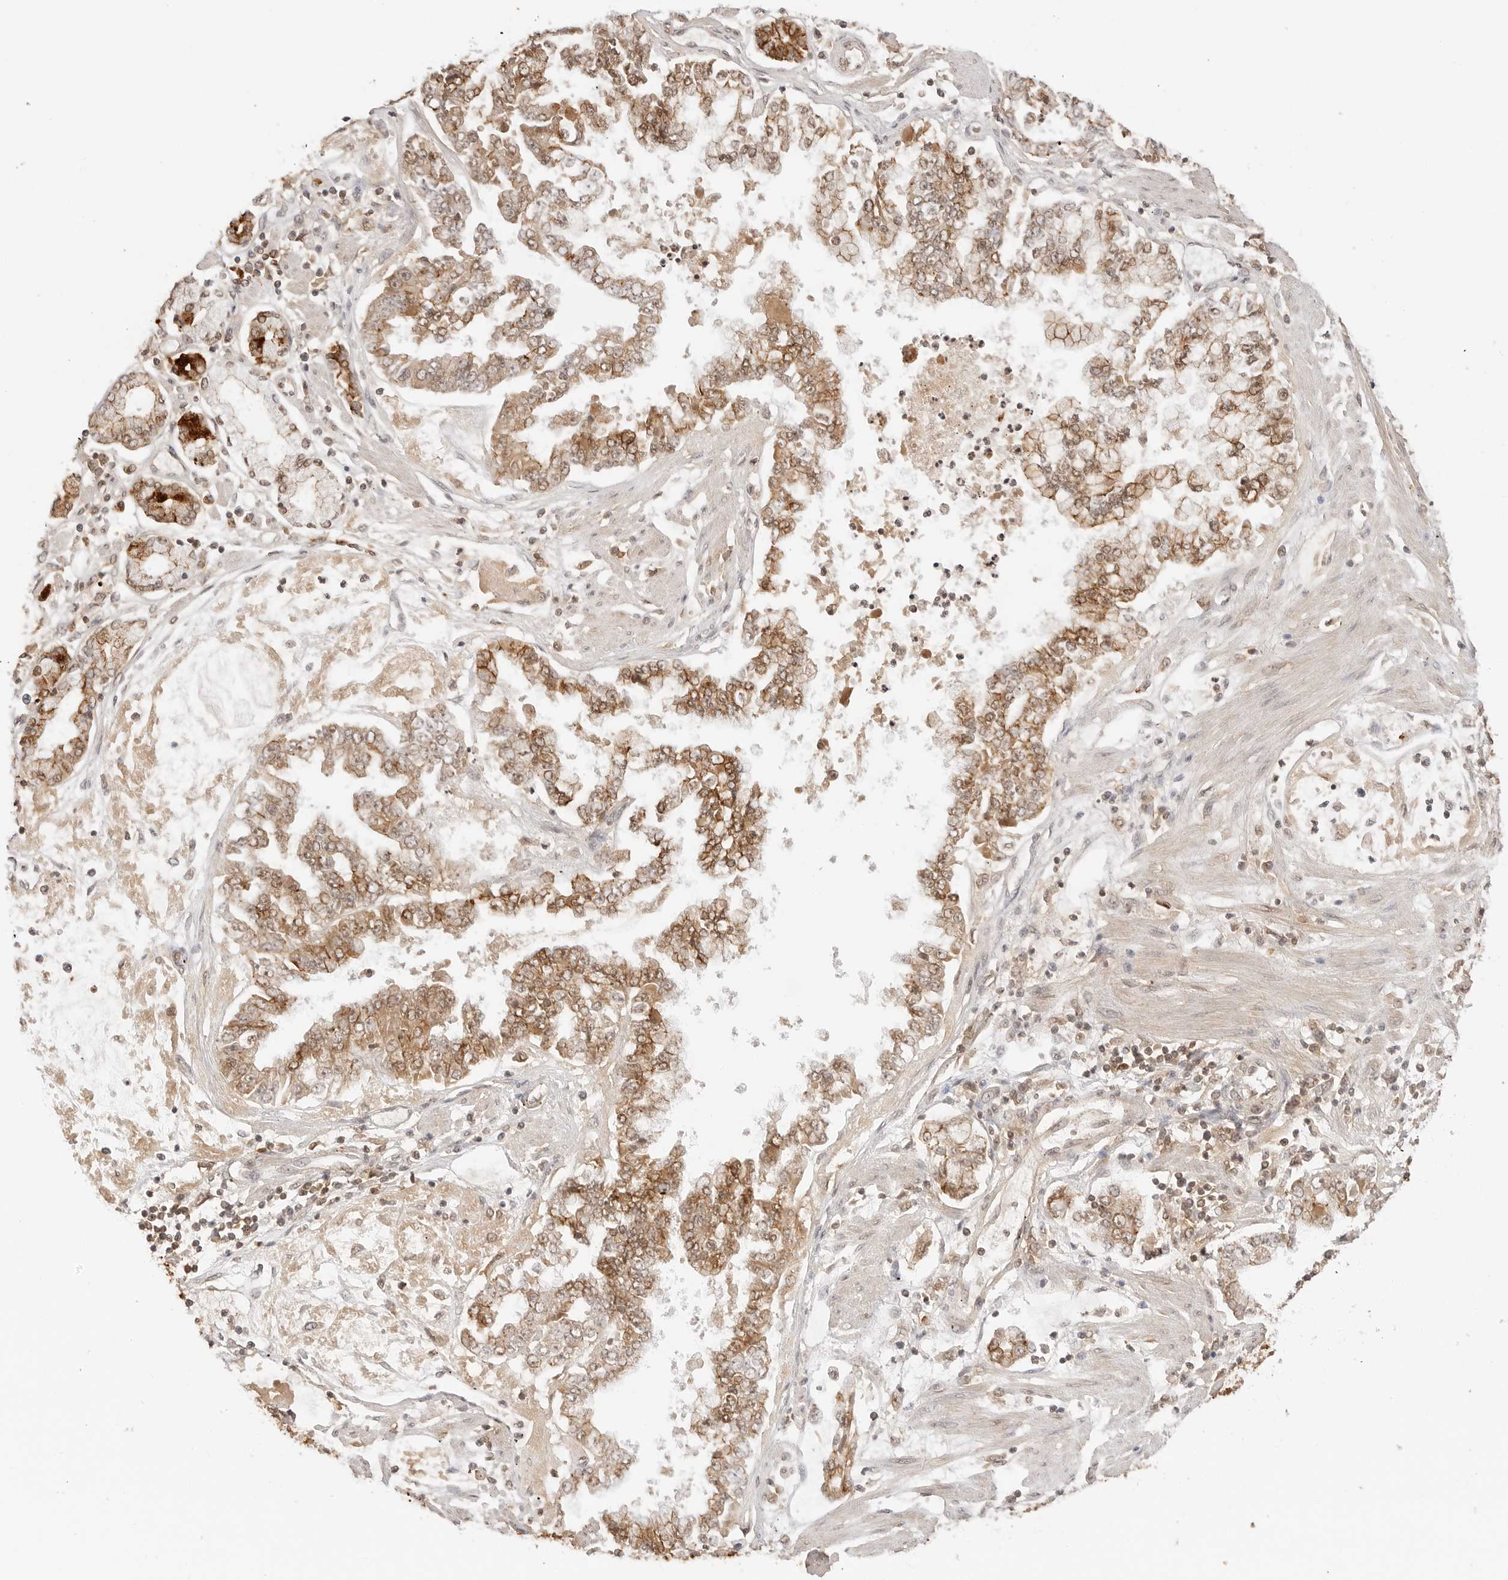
{"staining": {"intensity": "moderate", "quantity": ">75%", "location": "cytoplasmic/membranous"}, "tissue": "stomach cancer", "cell_type": "Tumor cells", "image_type": "cancer", "snomed": [{"axis": "morphology", "description": "Adenocarcinoma, NOS"}, {"axis": "topography", "description": "Stomach"}], "caption": "An immunohistochemistry (IHC) histopathology image of neoplastic tissue is shown. Protein staining in brown shows moderate cytoplasmic/membranous positivity in stomach adenocarcinoma within tumor cells.", "gene": "EPHA1", "patient": {"sex": "male", "age": 76}}